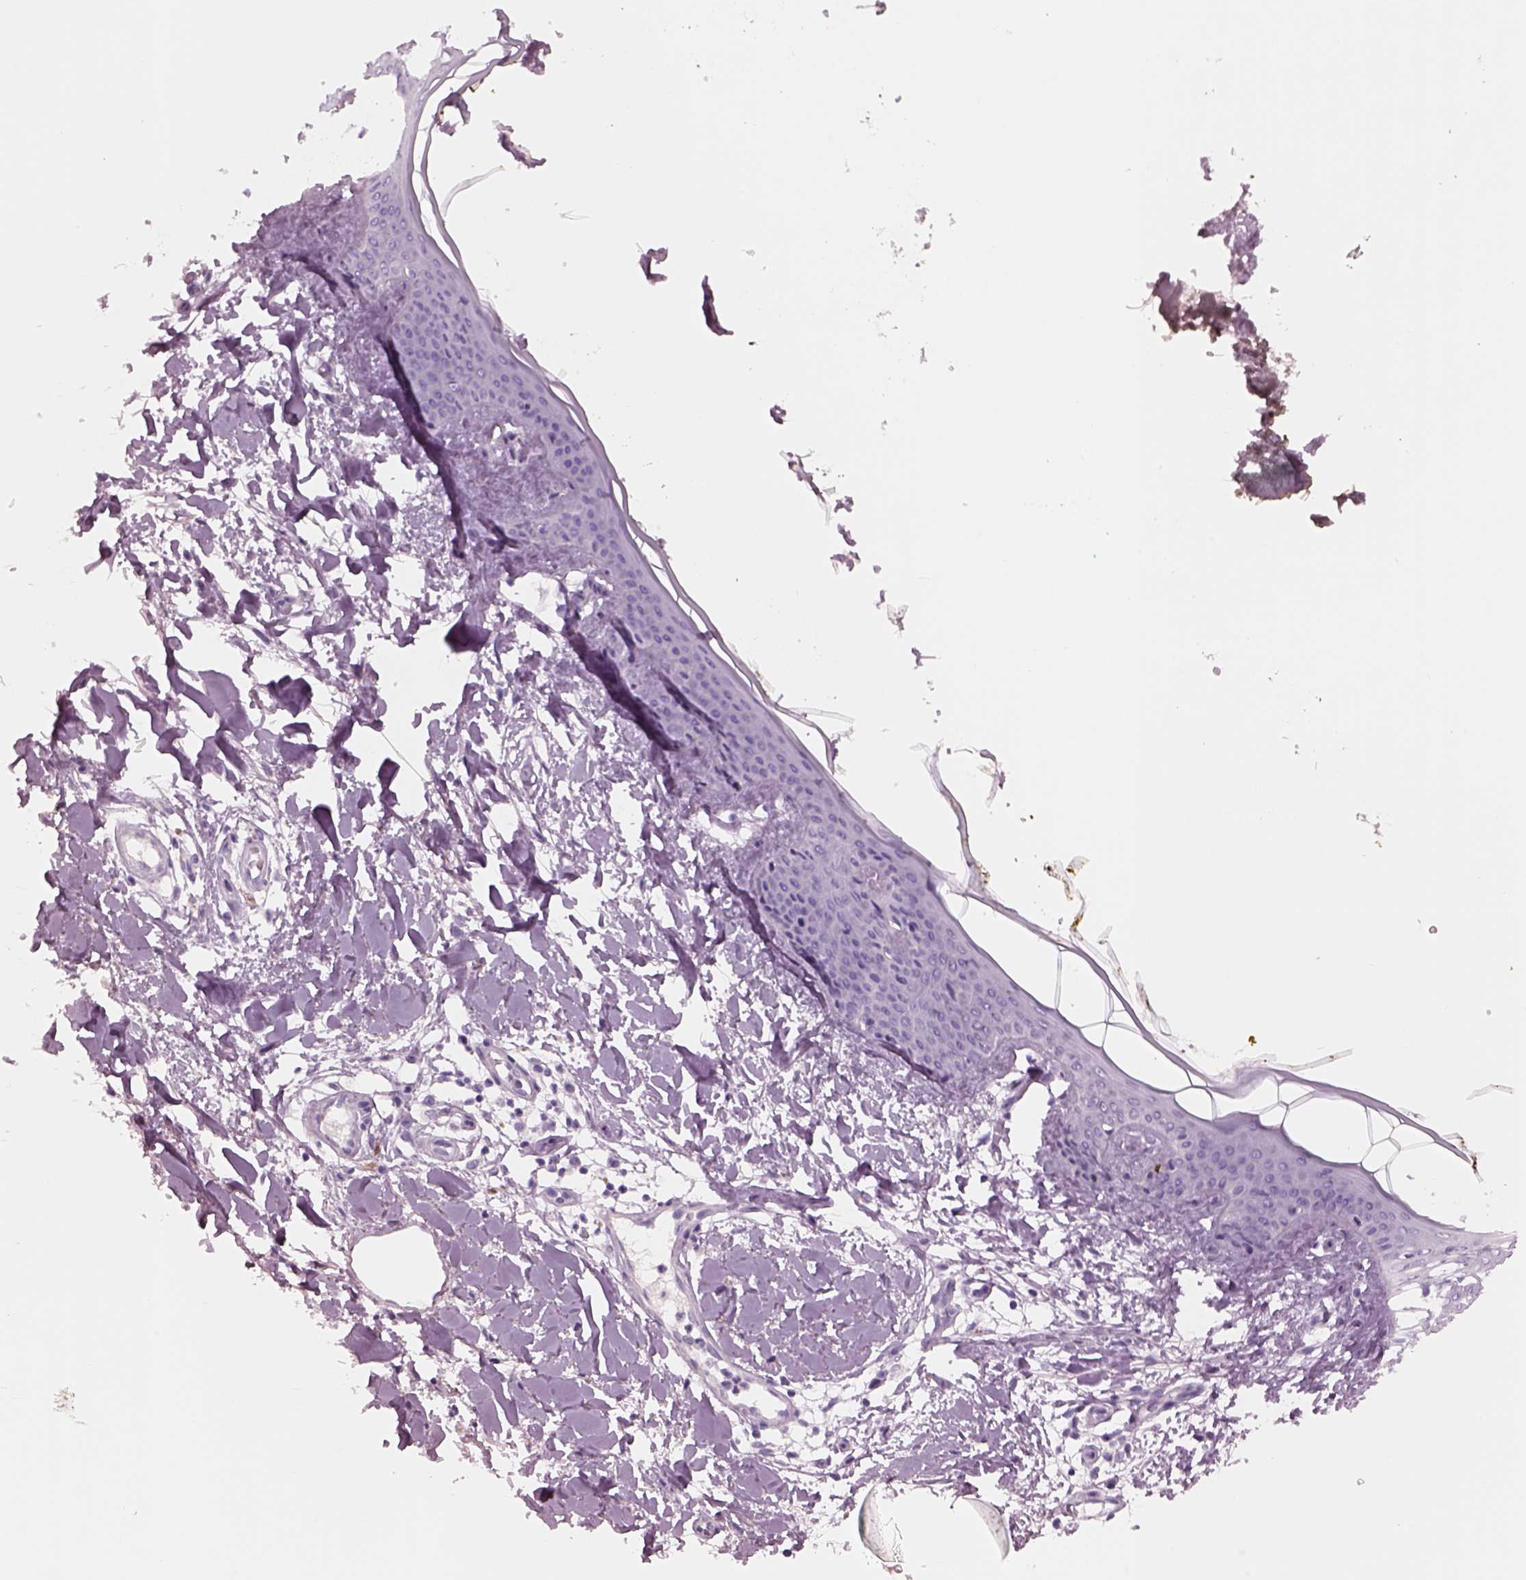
{"staining": {"intensity": "negative", "quantity": "none", "location": "none"}, "tissue": "skin", "cell_type": "Fibroblasts", "image_type": "normal", "snomed": [{"axis": "morphology", "description": "Normal tissue, NOS"}, {"axis": "topography", "description": "Skin"}], "caption": "Fibroblasts show no significant protein expression in unremarkable skin.", "gene": "CYLC1", "patient": {"sex": "female", "age": 34}}